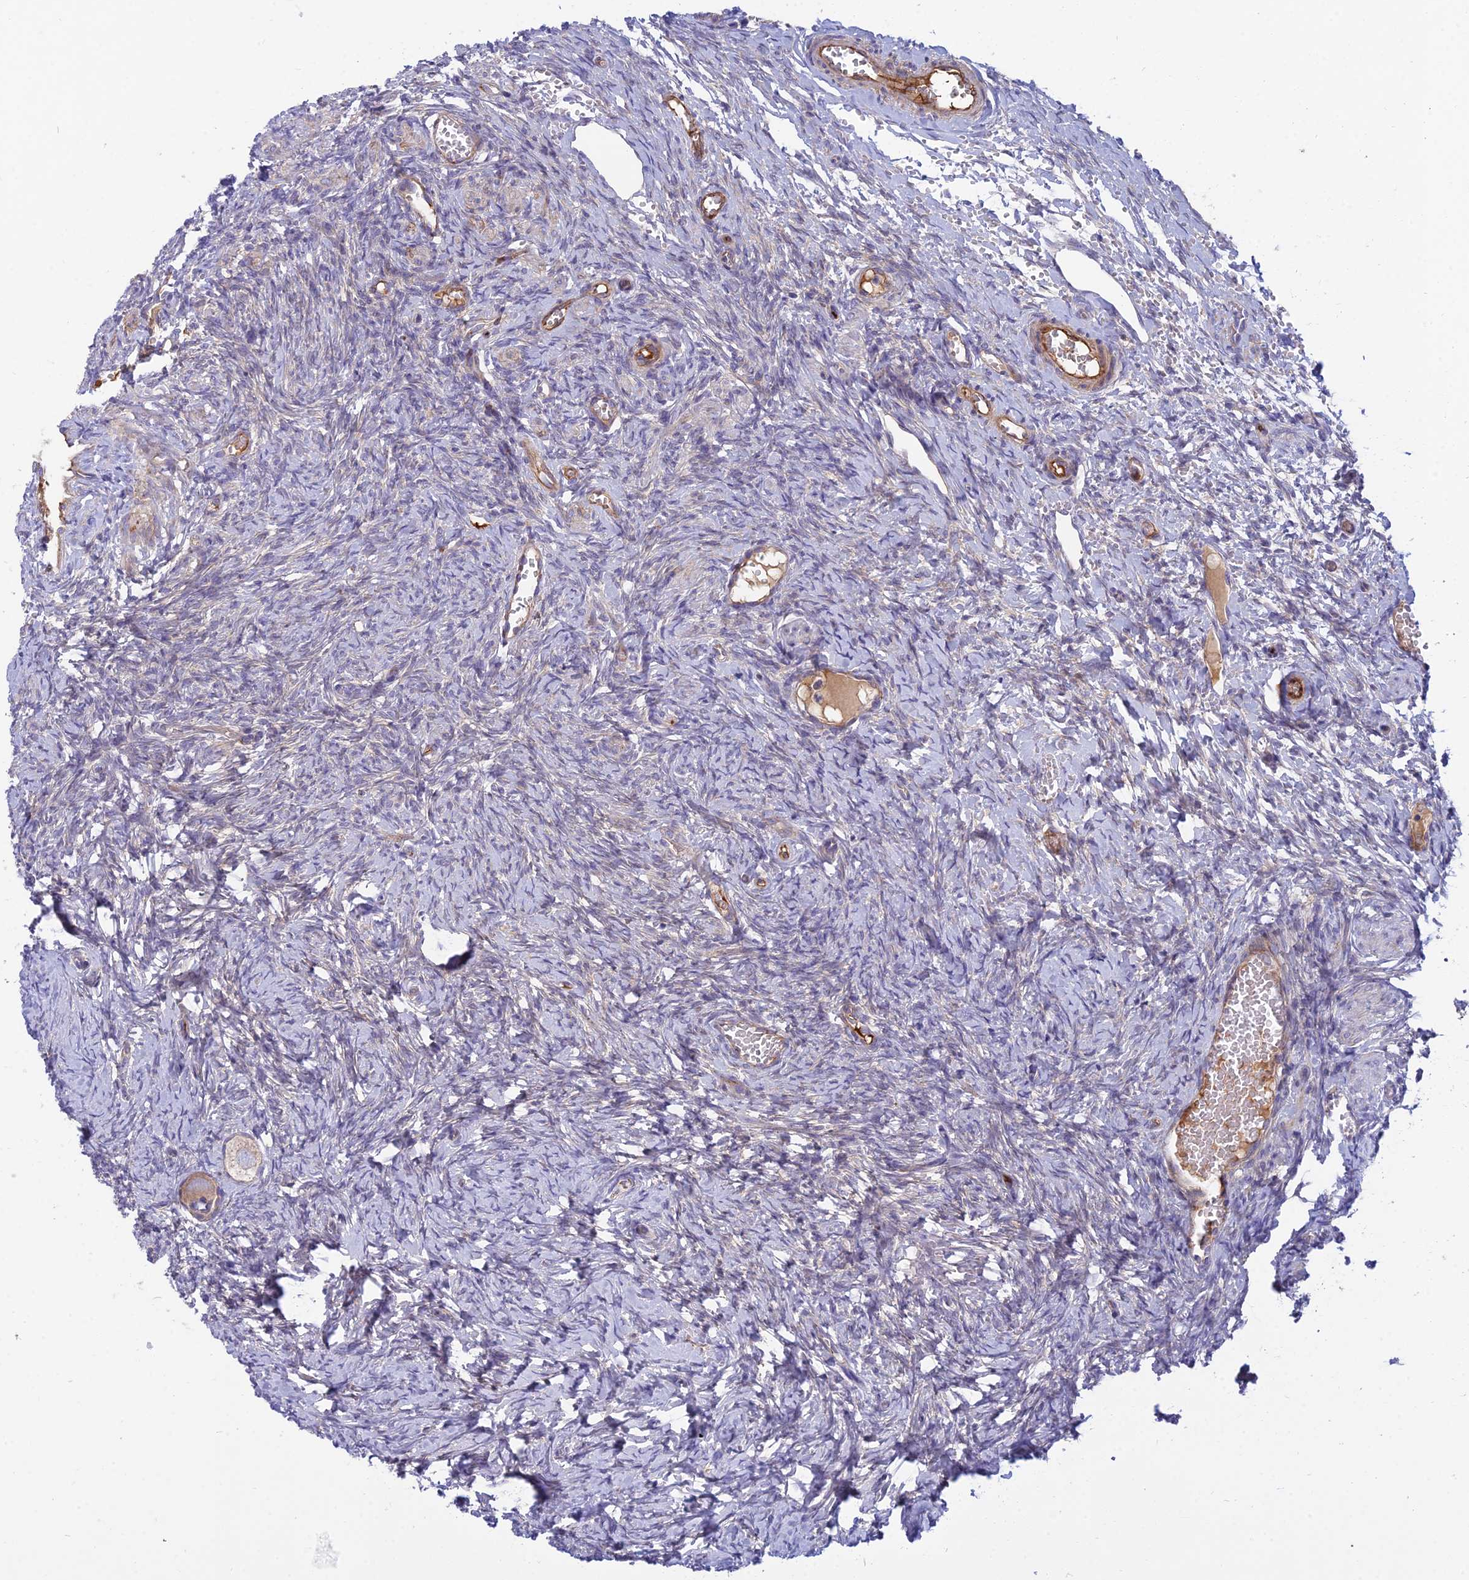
{"staining": {"intensity": "weak", "quantity": ">75%", "location": "cytoplasmic/membranous"}, "tissue": "ovary", "cell_type": "Follicle cells", "image_type": "normal", "snomed": [{"axis": "morphology", "description": "Adenocarcinoma, NOS"}, {"axis": "topography", "description": "Endometrium"}], "caption": "This histopathology image exhibits unremarkable ovary stained with immunohistochemistry (IHC) to label a protein in brown. The cytoplasmic/membranous of follicle cells show weak positivity for the protein. Nuclei are counter-stained blue.", "gene": "DUS2", "patient": {"sex": "female", "age": 32}}